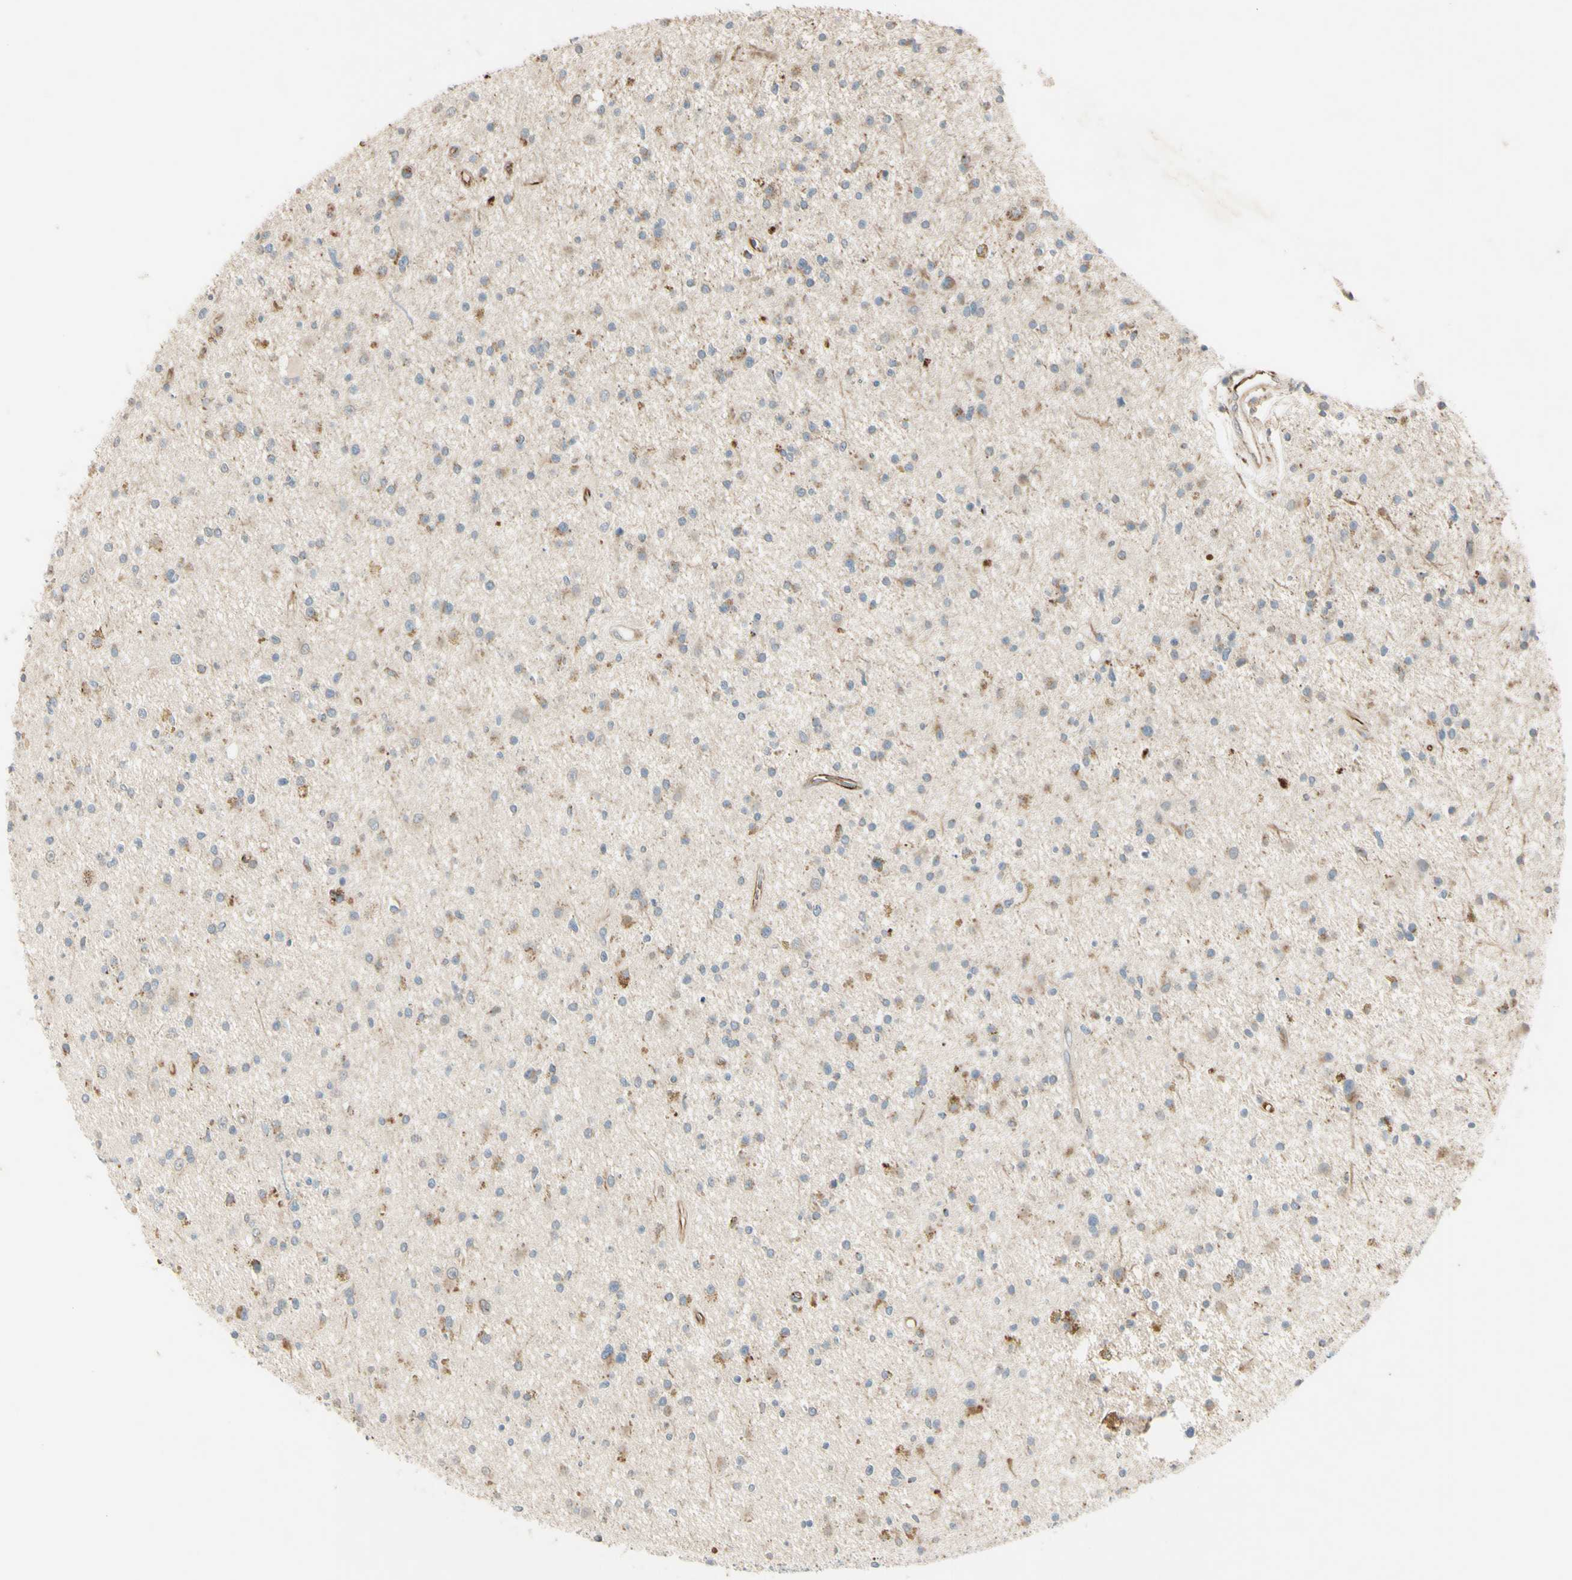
{"staining": {"intensity": "weak", "quantity": "<25%", "location": "cytoplasmic/membranous"}, "tissue": "glioma", "cell_type": "Tumor cells", "image_type": "cancer", "snomed": [{"axis": "morphology", "description": "Glioma, malignant, High grade"}, {"axis": "topography", "description": "Brain"}], "caption": "Immunohistochemical staining of high-grade glioma (malignant) exhibits no significant staining in tumor cells.", "gene": "NDFIP1", "patient": {"sex": "male", "age": 33}}